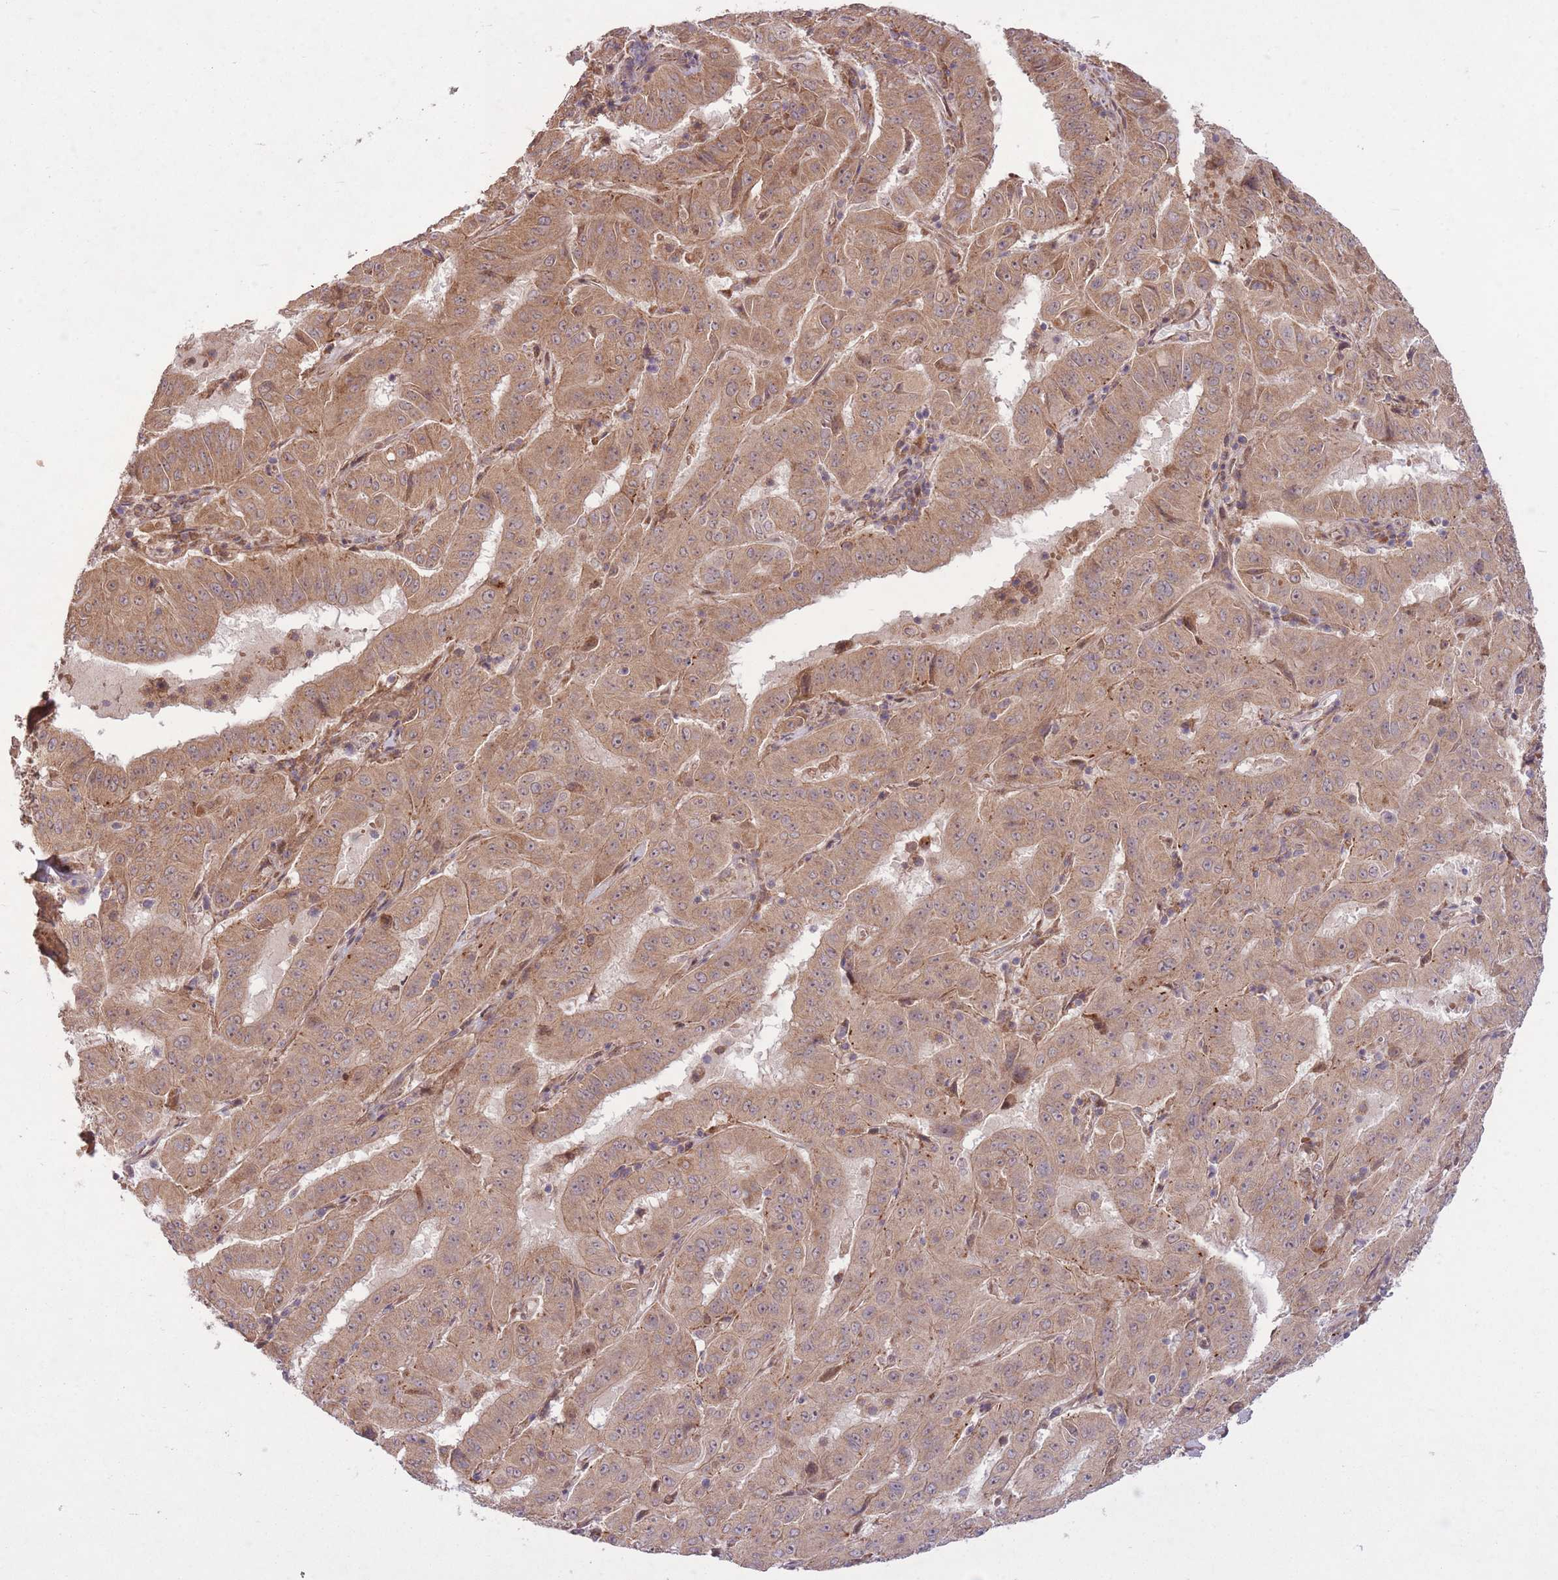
{"staining": {"intensity": "moderate", "quantity": ">75%", "location": "cytoplasmic/membranous"}, "tissue": "pancreatic cancer", "cell_type": "Tumor cells", "image_type": "cancer", "snomed": [{"axis": "morphology", "description": "Adenocarcinoma, NOS"}, {"axis": "topography", "description": "Pancreas"}], "caption": "Immunohistochemical staining of pancreatic cancer demonstrates medium levels of moderate cytoplasmic/membranous positivity in about >75% of tumor cells. (DAB (3,3'-diaminobenzidine) = brown stain, brightfield microscopy at high magnification).", "gene": "ZNF391", "patient": {"sex": "male", "age": 63}}